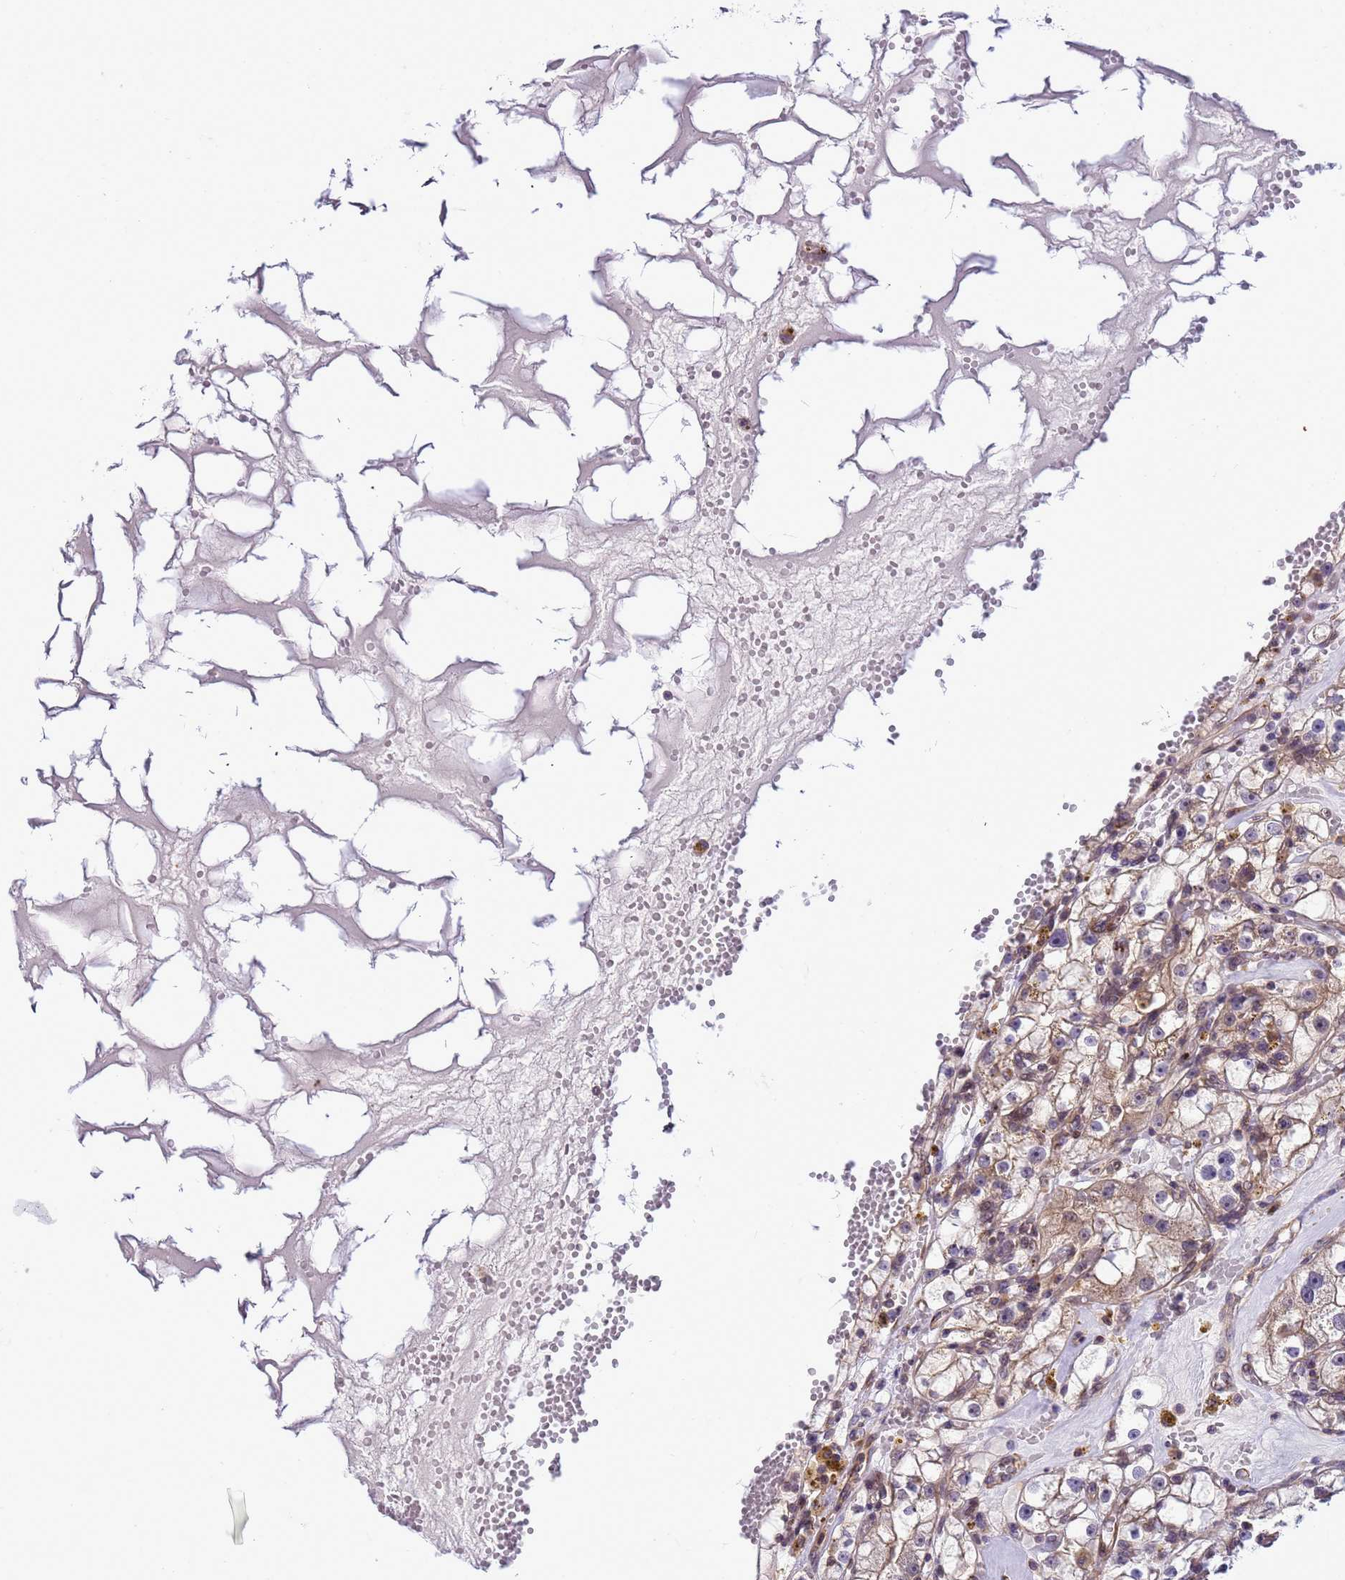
{"staining": {"intensity": "weak", "quantity": "<25%", "location": "cytoplasmic/membranous"}, "tissue": "renal cancer", "cell_type": "Tumor cells", "image_type": "cancer", "snomed": [{"axis": "morphology", "description": "Adenocarcinoma, NOS"}, {"axis": "topography", "description": "Kidney"}], "caption": "Renal adenocarcinoma stained for a protein using IHC reveals no expression tumor cells.", "gene": "GEN1", "patient": {"sex": "male", "age": 56}}